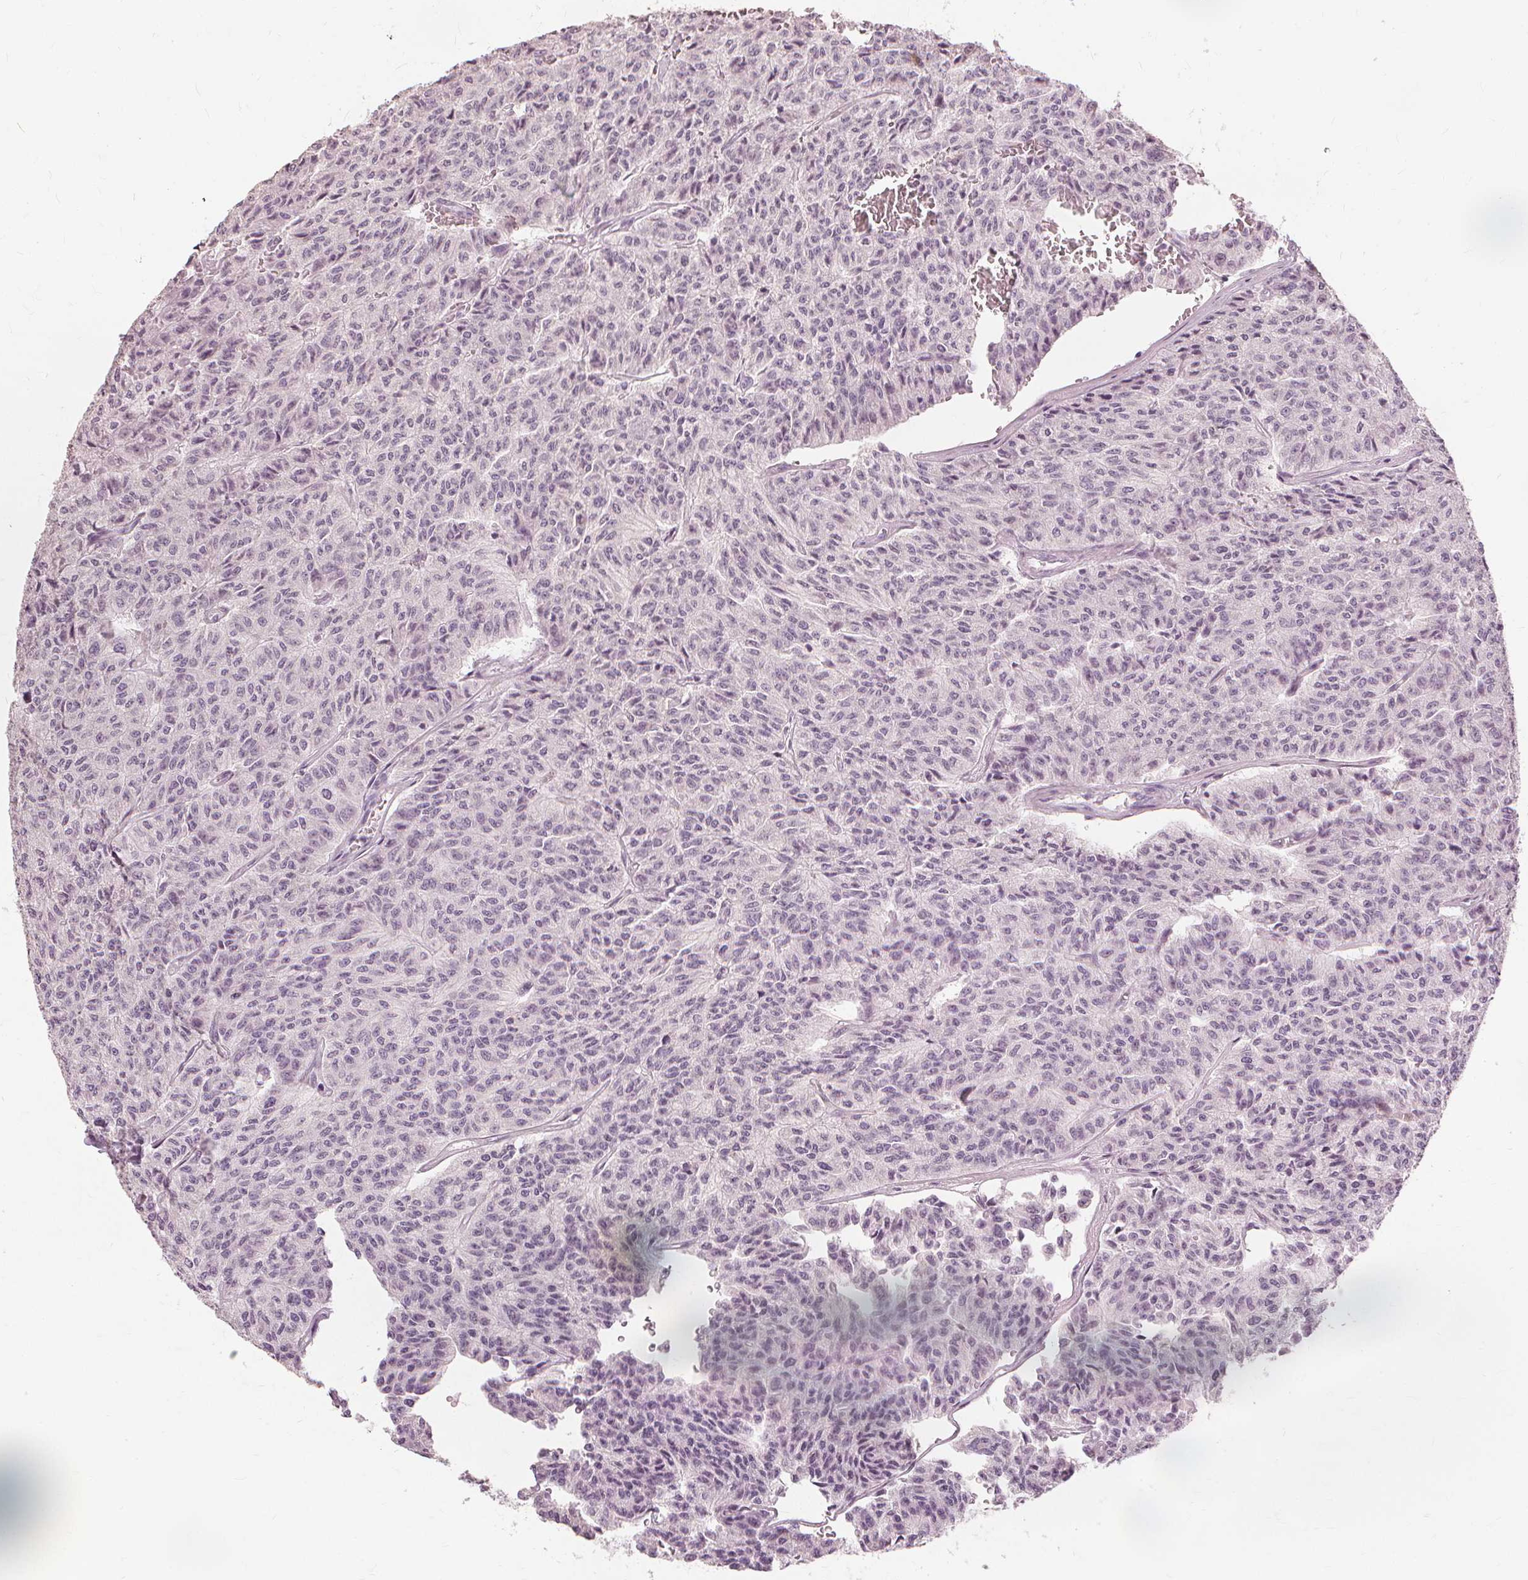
{"staining": {"intensity": "negative", "quantity": "none", "location": "none"}, "tissue": "carcinoid", "cell_type": "Tumor cells", "image_type": "cancer", "snomed": [{"axis": "morphology", "description": "Carcinoid, malignant, NOS"}, {"axis": "topography", "description": "Lung"}], "caption": "The IHC histopathology image has no significant positivity in tumor cells of carcinoid (malignant) tissue.", "gene": "SFTPD", "patient": {"sex": "male", "age": 71}}